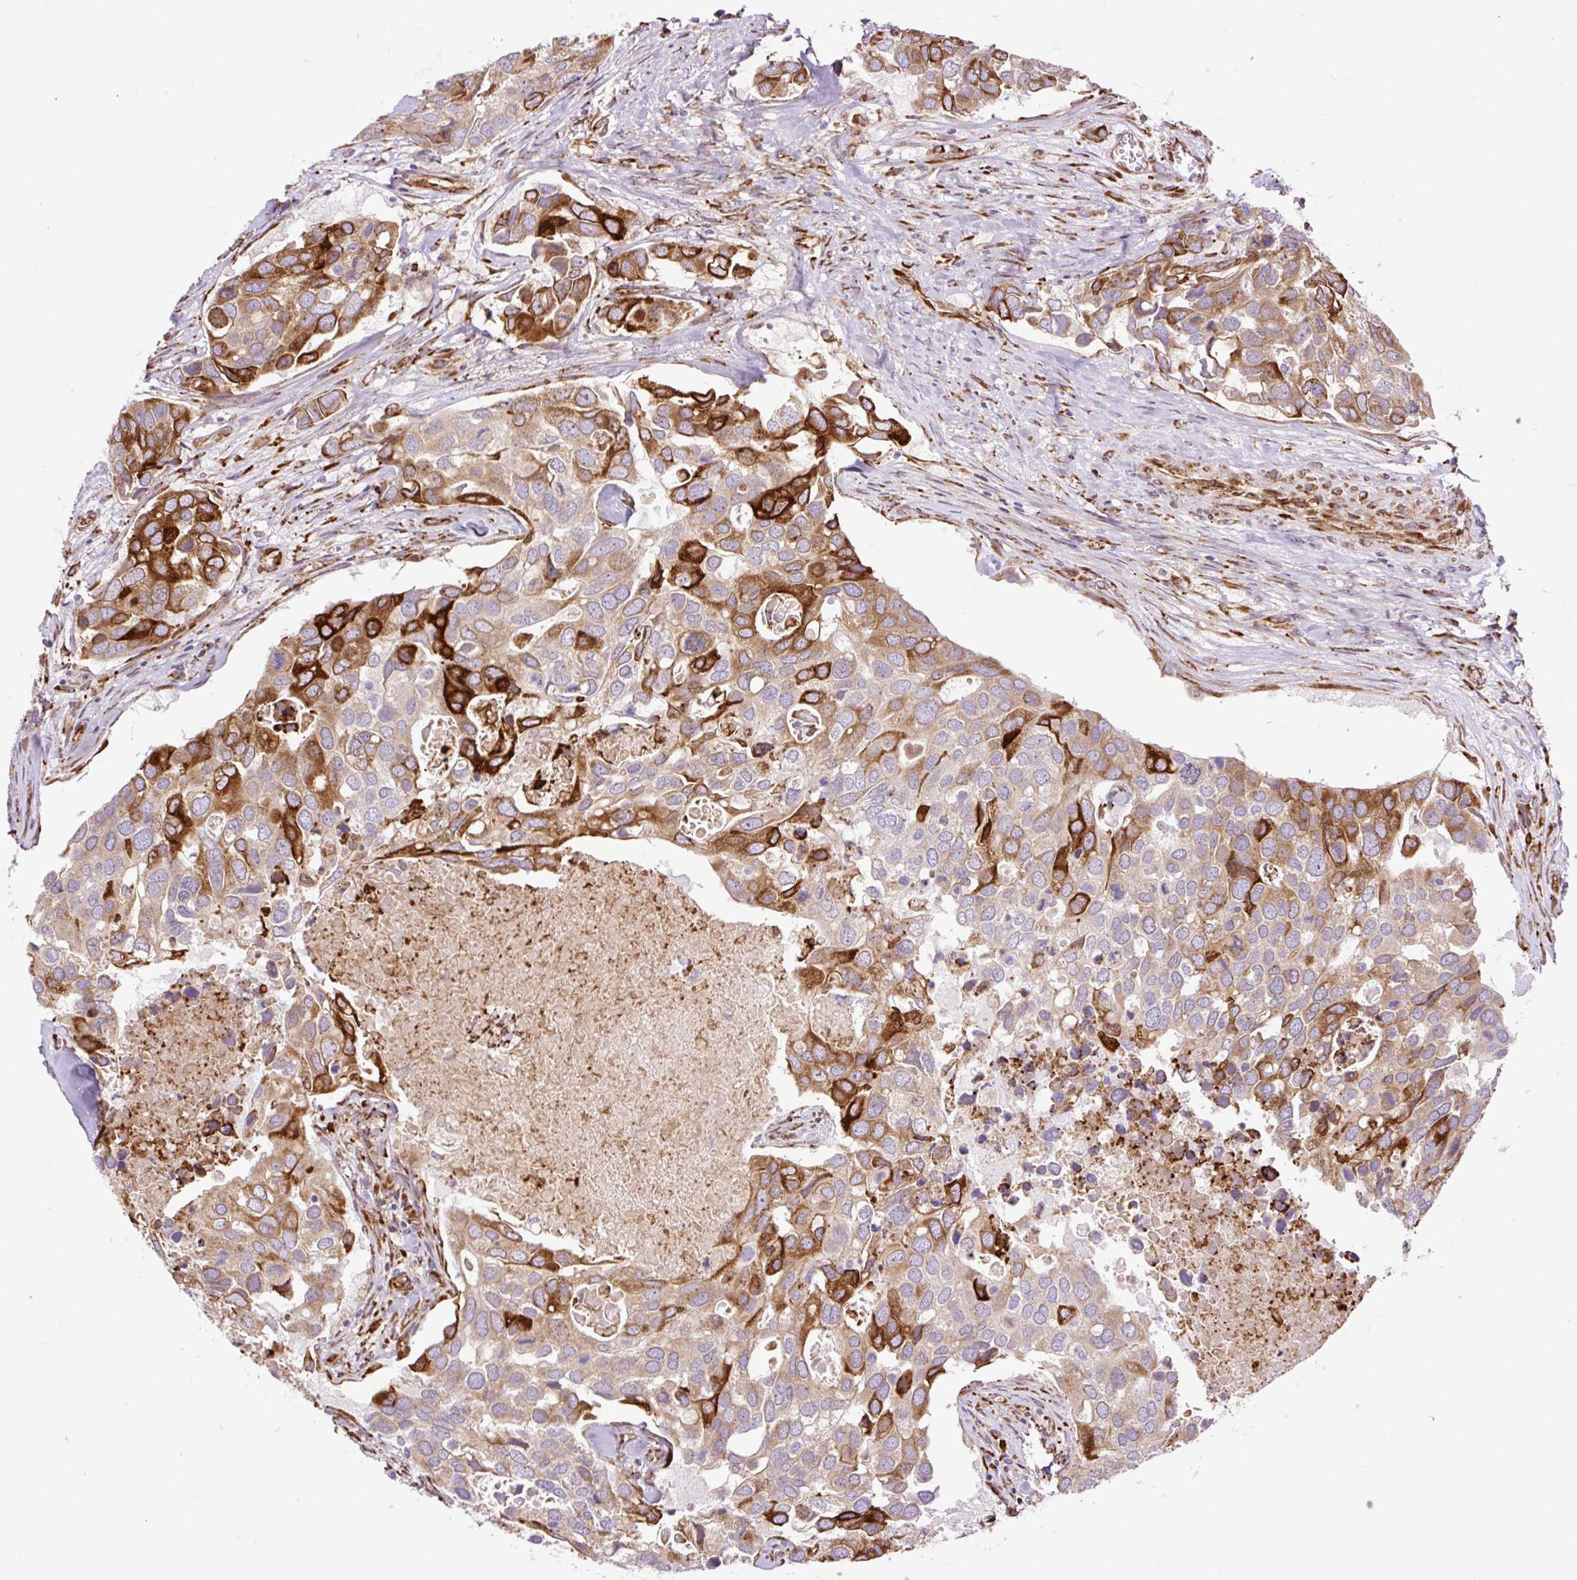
{"staining": {"intensity": "strong", "quantity": "25%-75%", "location": "cytoplasmic/membranous"}, "tissue": "breast cancer", "cell_type": "Tumor cells", "image_type": "cancer", "snomed": [{"axis": "morphology", "description": "Duct carcinoma"}, {"axis": "topography", "description": "Breast"}], "caption": "Strong cytoplasmic/membranous positivity for a protein is appreciated in approximately 25%-75% of tumor cells of breast invasive ductal carcinoma using immunohistochemistry (IHC).", "gene": "RAB30", "patient": {"sex": "female", "age": 83}}